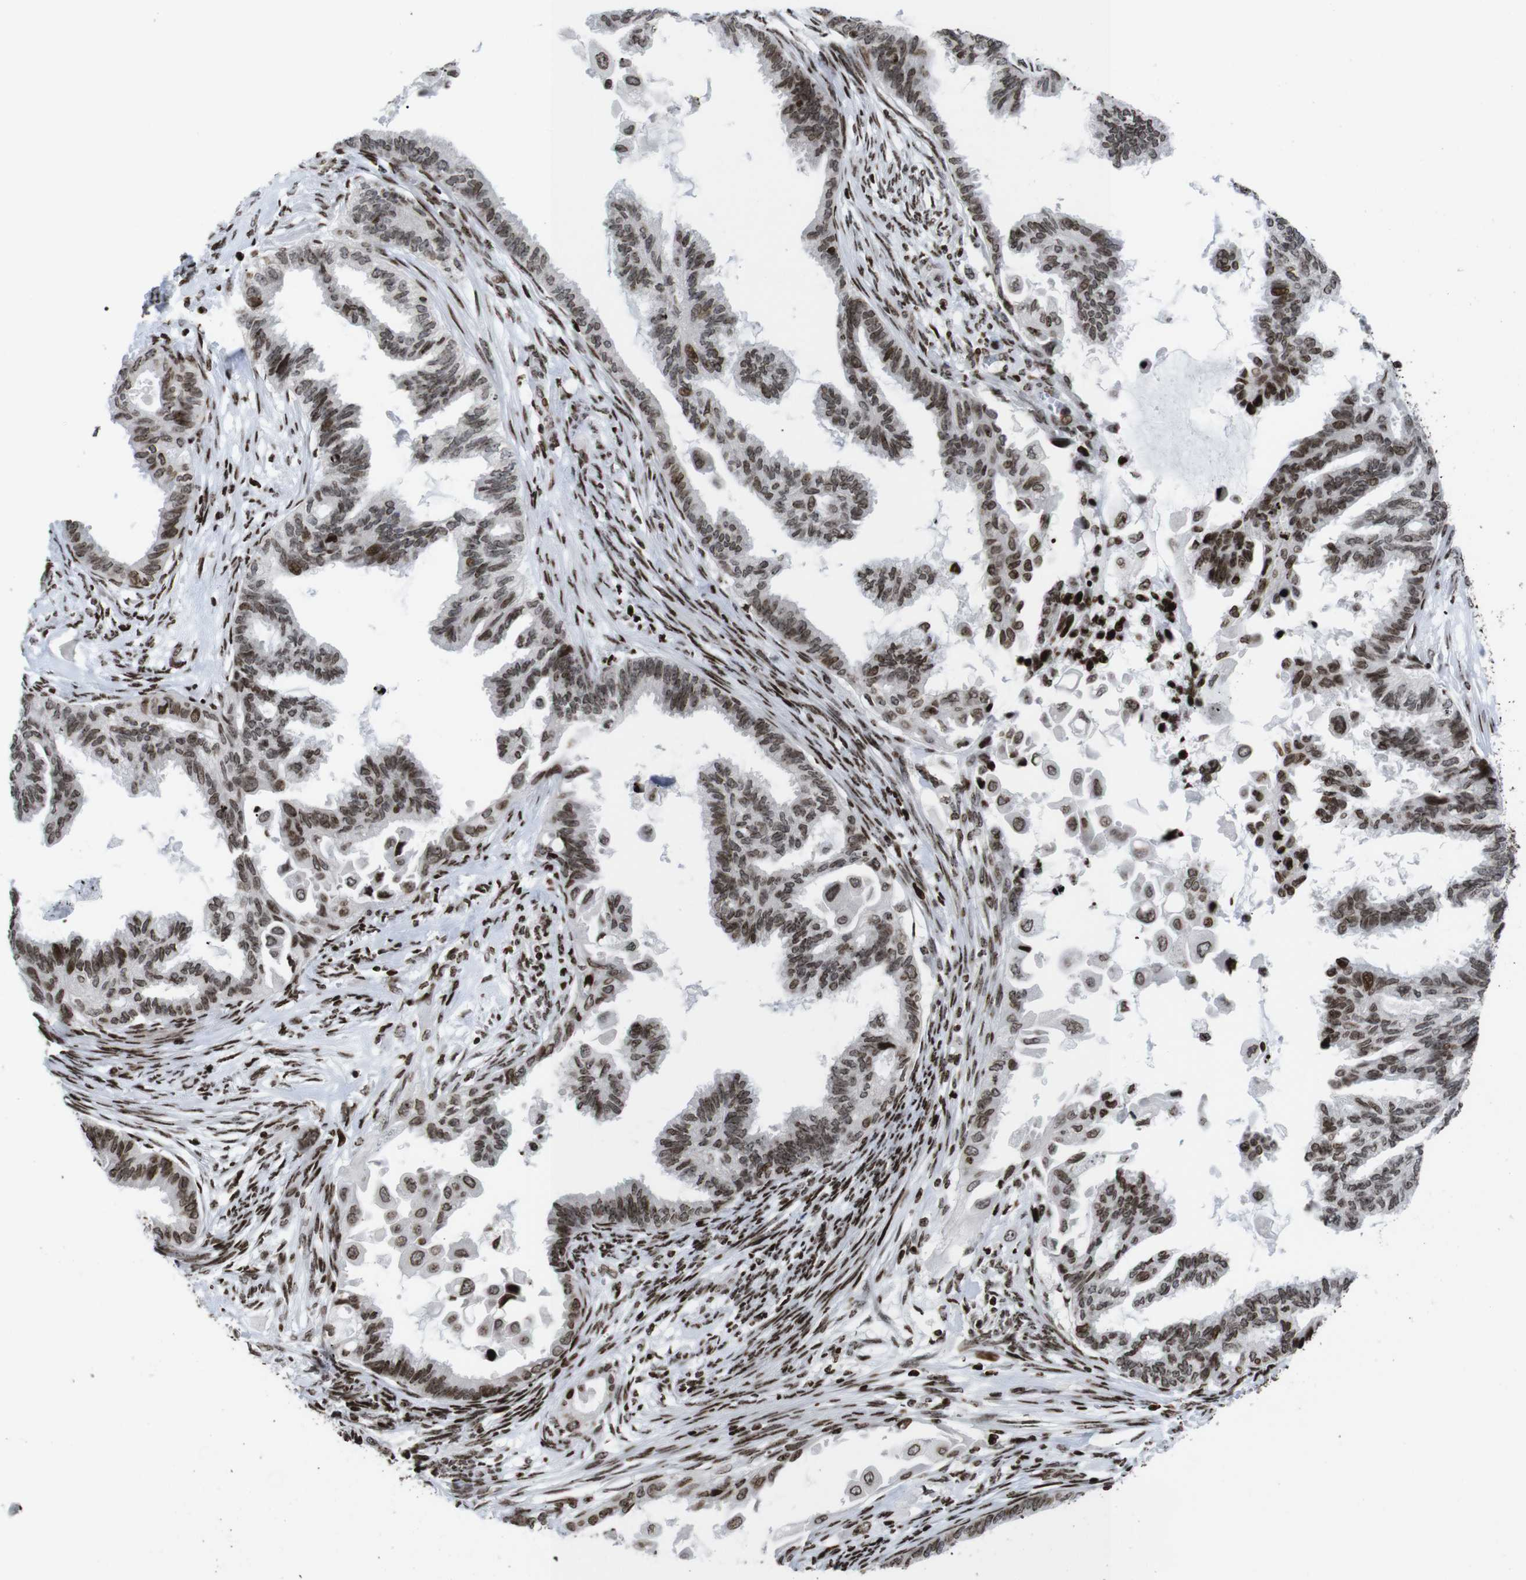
{"staining": {"intensity": "moderate", "quantity": ">75%", "location": "nuclear"}, "tissue": "cervical cancer", "cell_type": "Tumor cells", "image_type": "cancer", "snomed": [{"axis": "morphology", "description": "Normal tissue, NOS"}, {"axis": "morphology", "description": "Adenocarcinoma, NOS"}, {"axis": "topography", "description": "Cervix"}, {"axis": "topography", "description": "Endometrium"}], "caption": "About >75% of tumor cells in cervical adenocarcinoma display moderate nuclear protein staining as visualized by brown immunohistochemical staining.", "gene": "H1-4", "patient": {"sex": "female", "age": 86}}